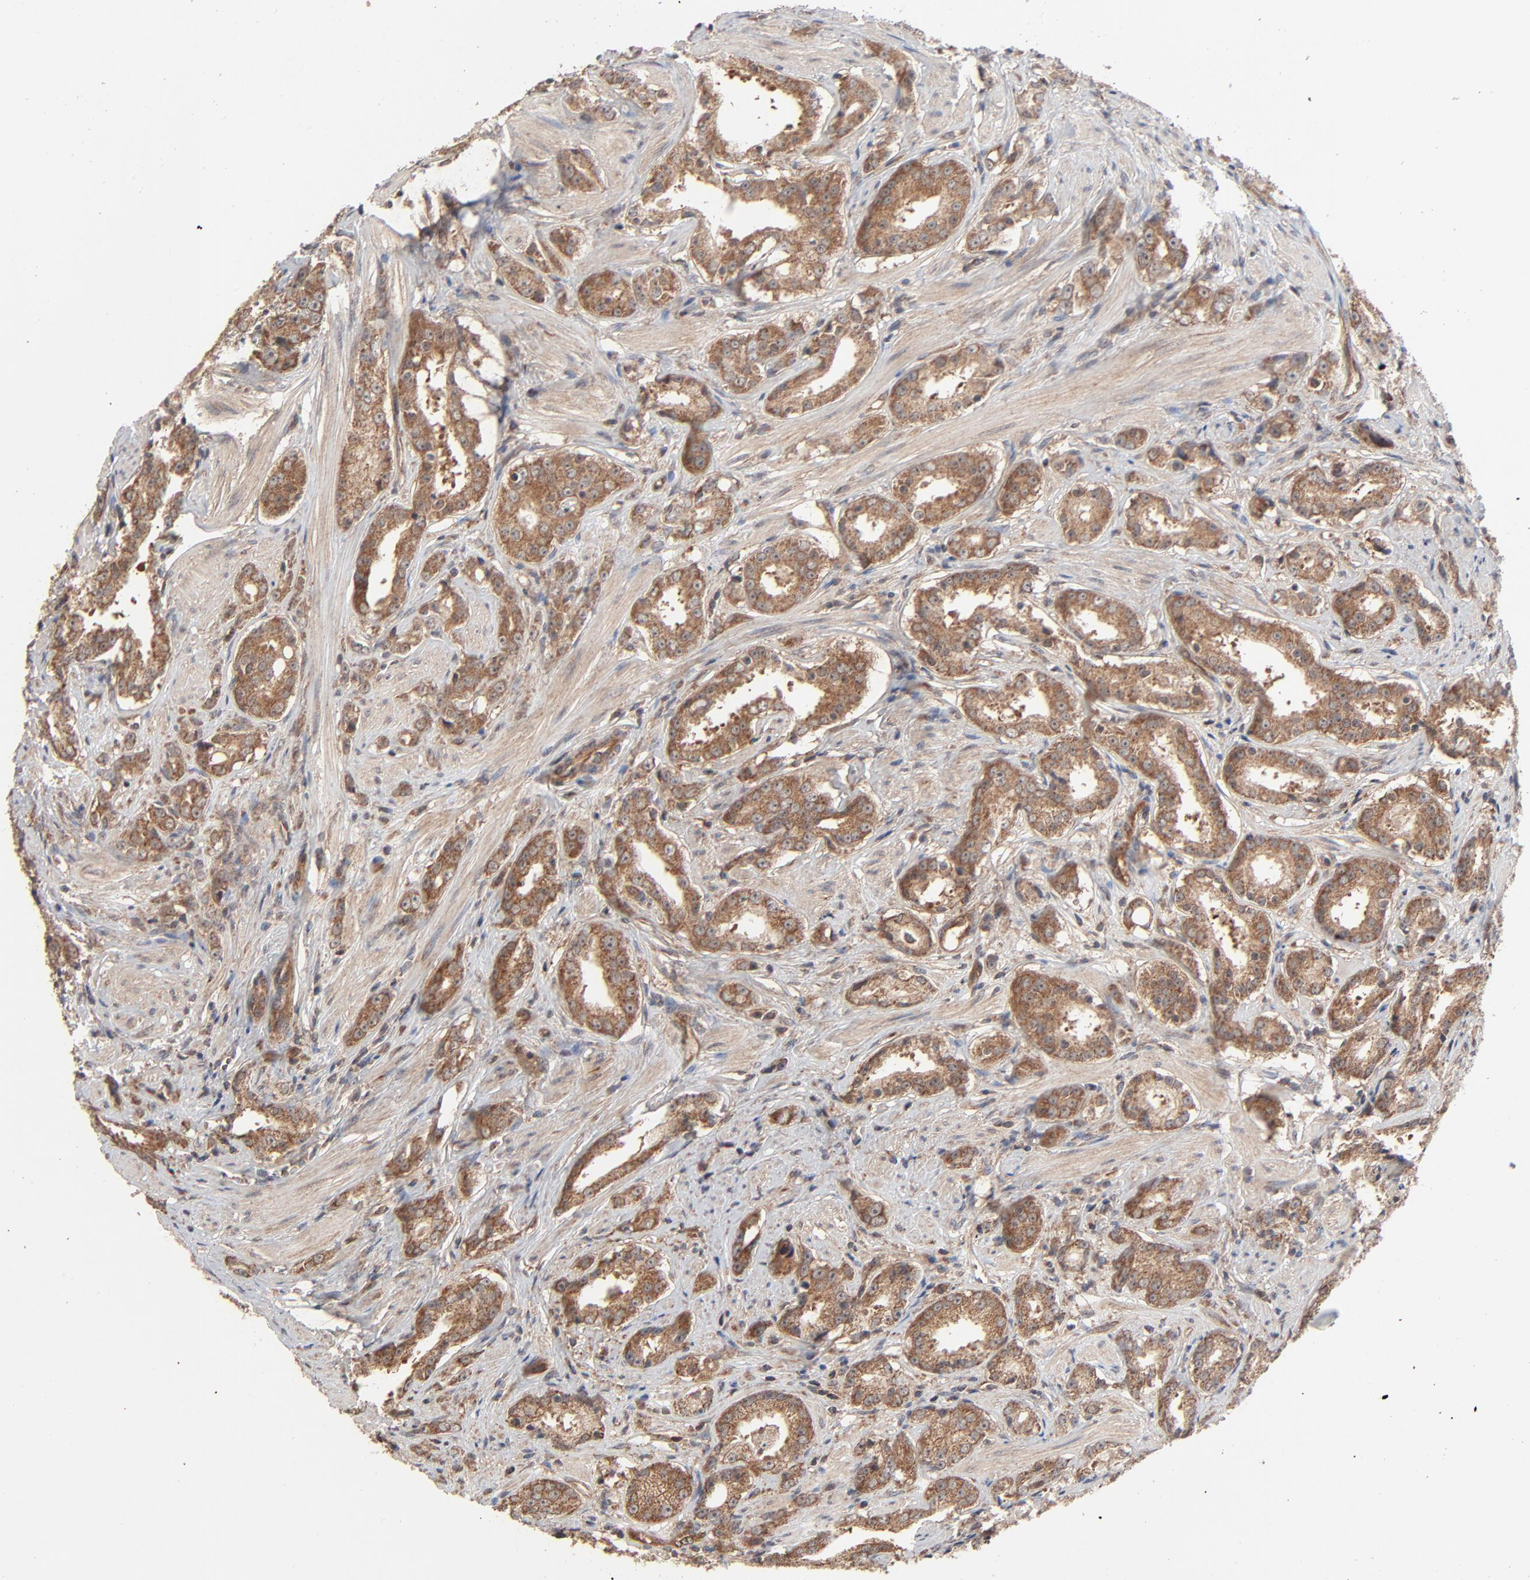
{"staining": {"intensity": "moderate", "quantity": ">75%", "location": "cytoplasmic/membranous"}, "tissue": "prostate cancer", "cell_type": "Tumor cells", "image_type": "cancer", "snomed": [{"axis": "morphology", "description": "Adenocarcinoma, Medium grade"}, {"axis": "topography", "description": "Prostate"}], "caption": "Approximately >75% of tumor cells in prostate cancer (adenocarcinoma (medium-grade)) reveal moderate cytoplasmic/membranous protein positivity as visualized by brown immunohistochemical staining.", "gene": "ABLIM3", "patient": {"sex": "male", "age": 53}}